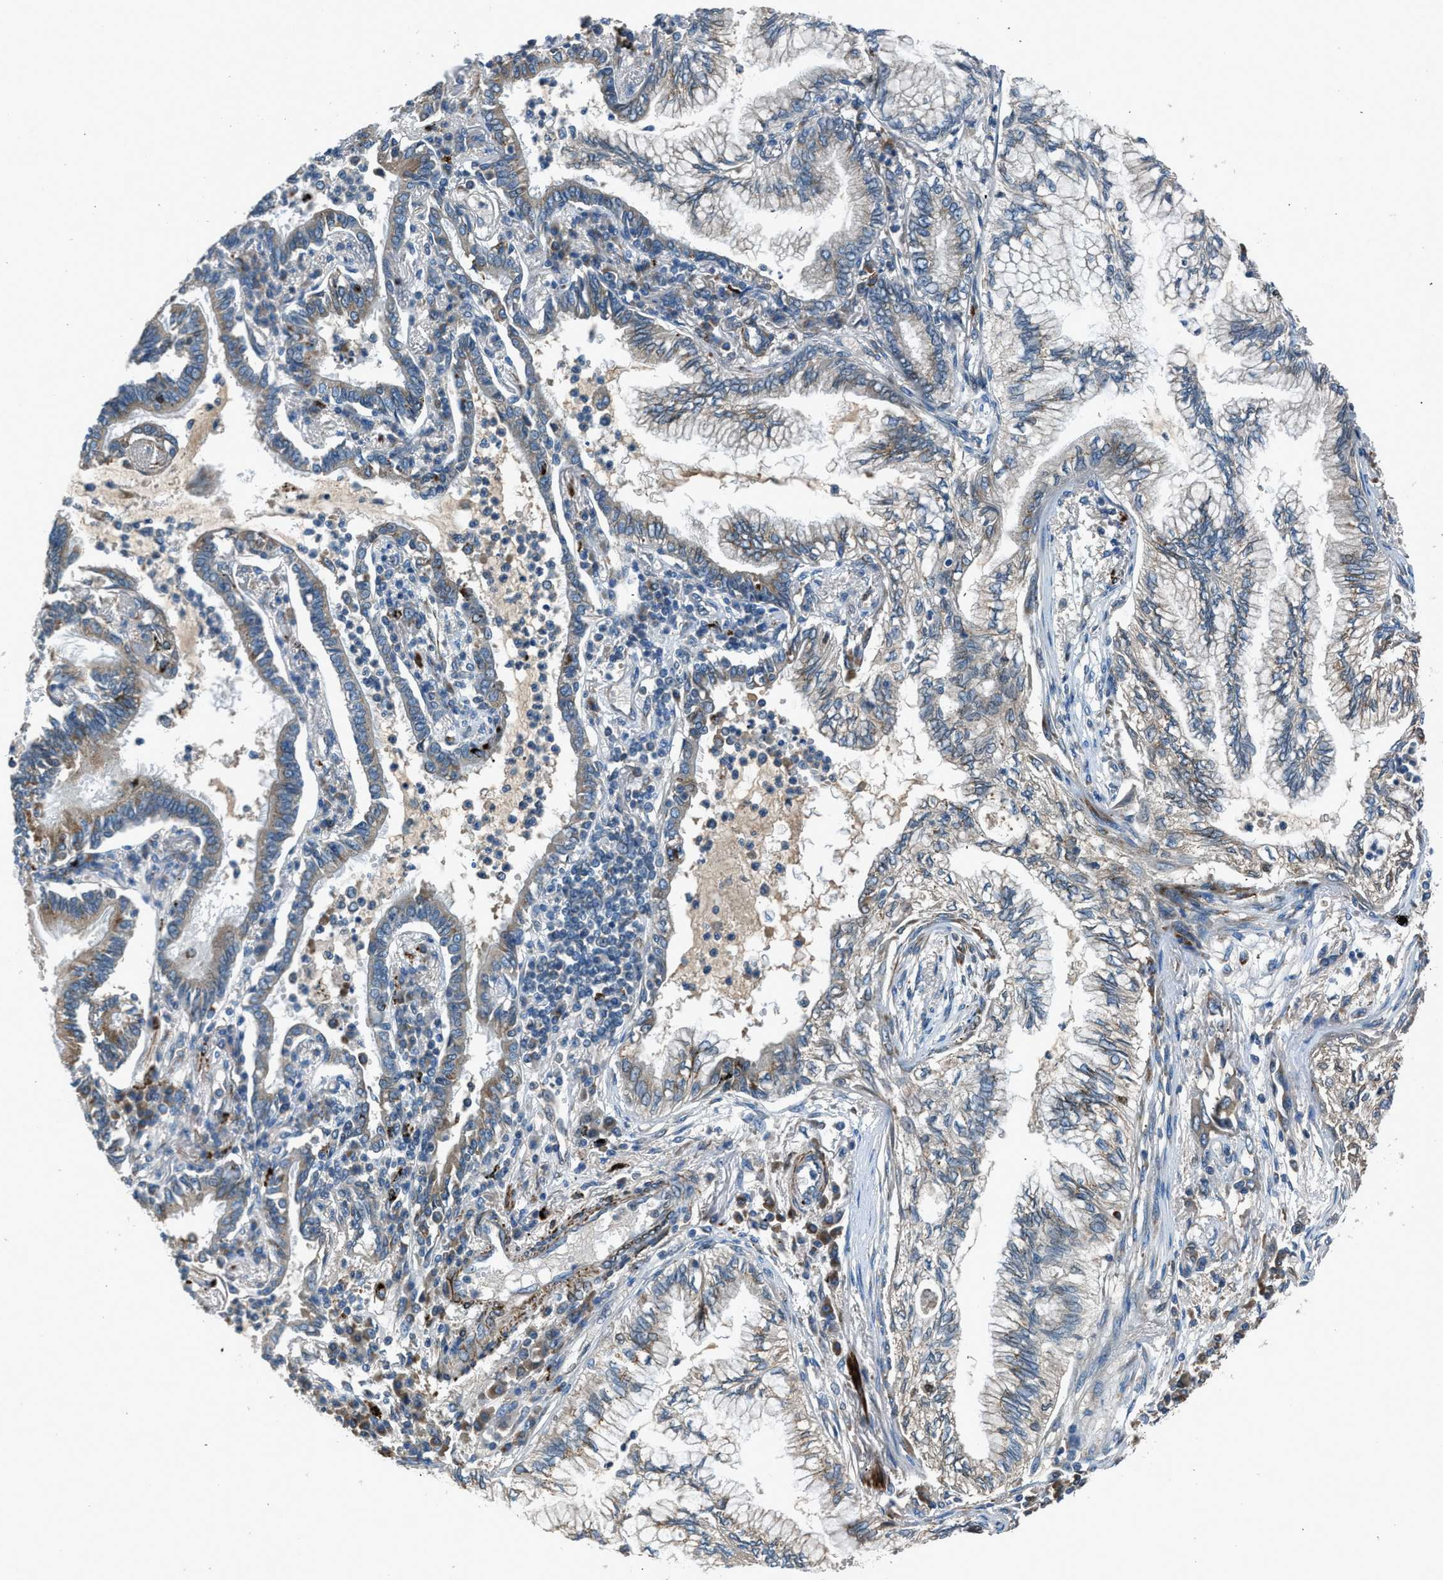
{"staining": {"intensity": "weak", "quantity": "<25%", "location": "cytoplasmic/membranous"}, "tissue": "lung cancer", "cell_type": "Tumor cells", "image_type": "cancer", "snomed": [{"axis": "morphology", "description": "Normal tissue, NOS"}, {"axis": "morphology", "description": "Adenocarcinoma, NOS"}, {"axis": "topography", "description": "Bronchus"}, {"axis": "topography", "description": "Lung"}], "caption": "Immunohistochemistry photomicrograph of human adenocarcinoma (lung) stained for a protein (brown), which demonstrates no staining in tumor cells.", "gene": "LMBR1", "patient": {"sex": "female", "age": 70}}